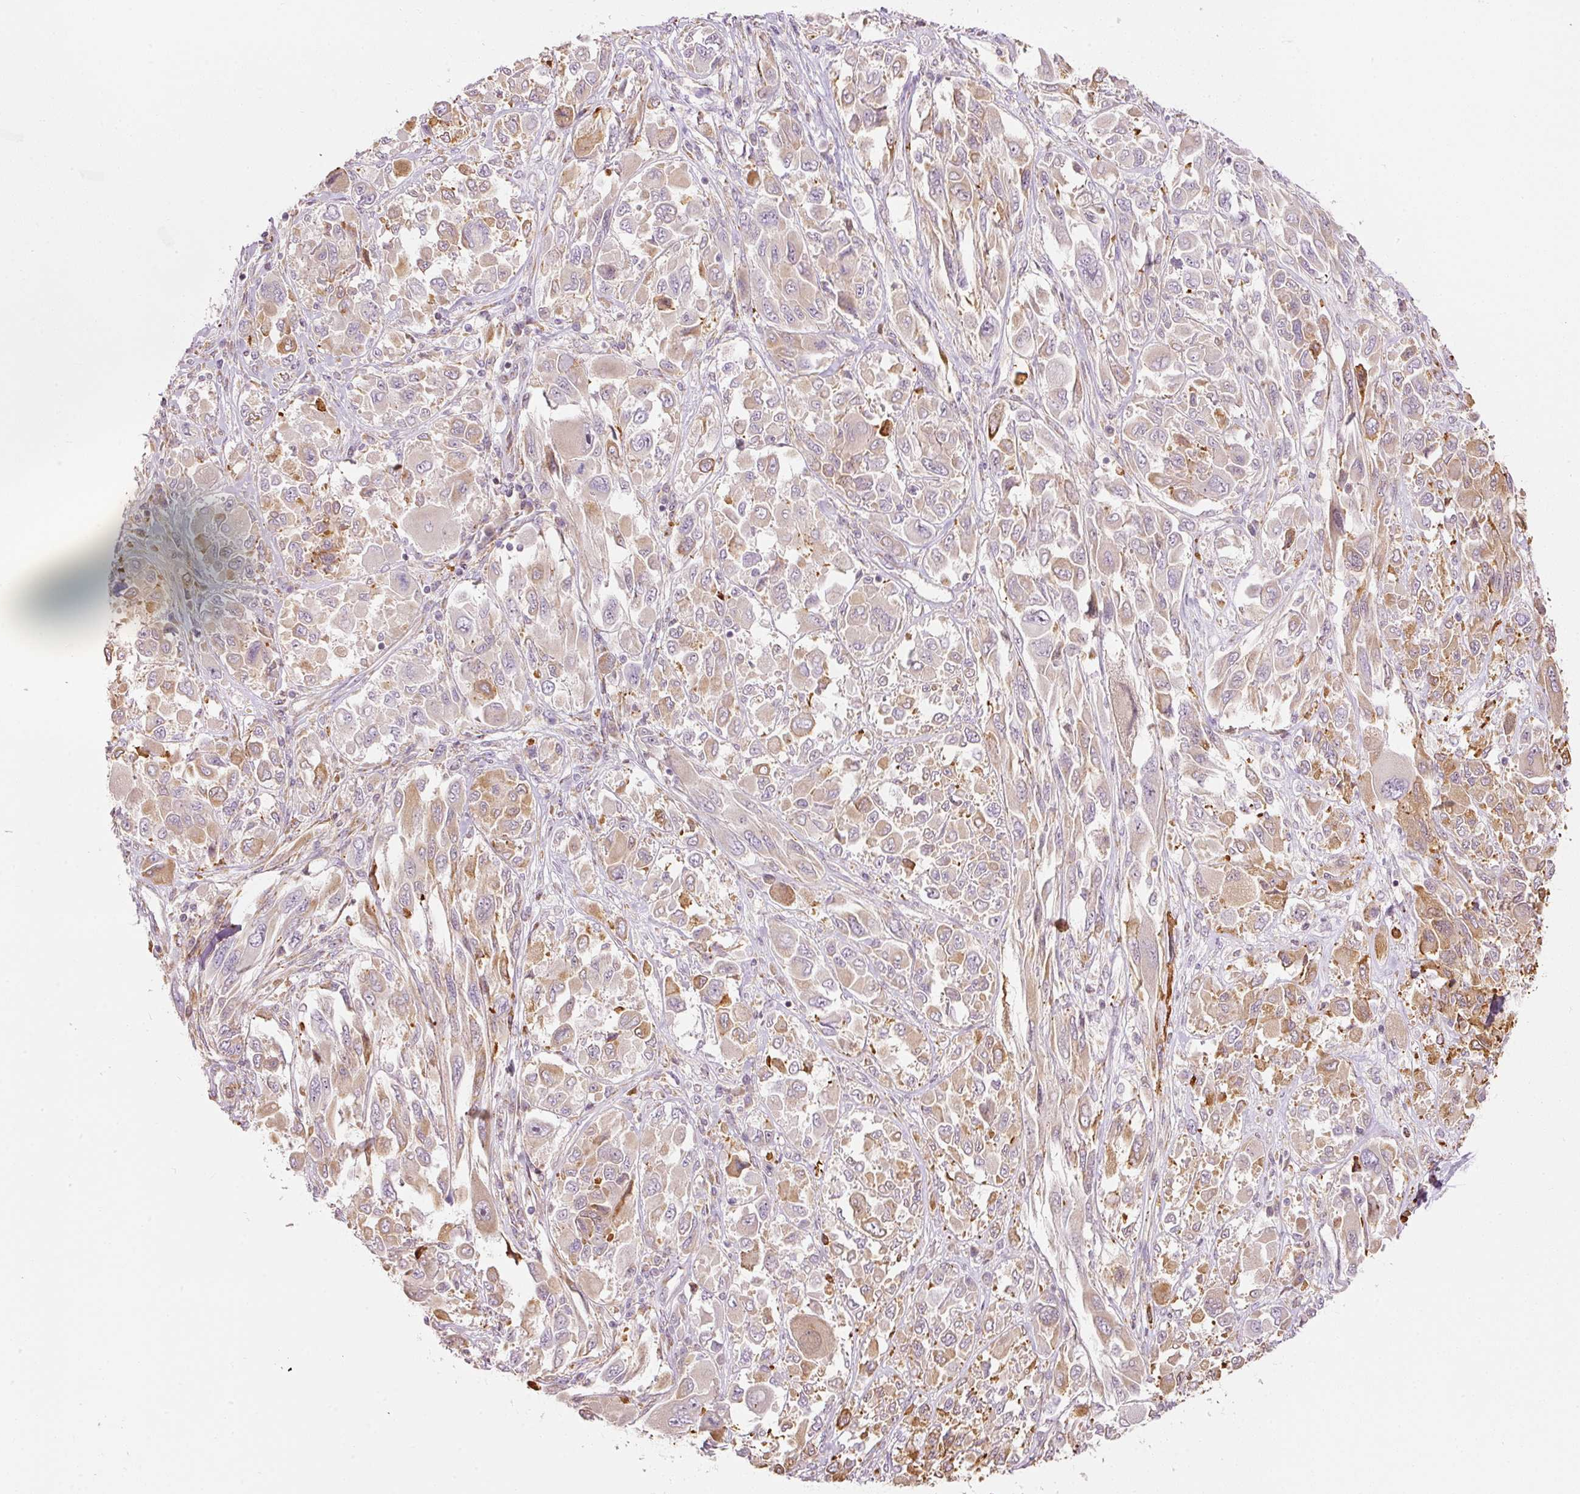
{"staining": {"intensity": "weak", "quantity": "25%-75%", "location": "cytoplasmic/membranous"}, "tissue": "melanoma", "cell_type": "Tumor cells", "image_type": "cancer", "snomed": [{"axis": "morphology", "description": "Malignant melanoma, NOS"}, {"axis": "topography", "description": "Skin"}], "caption": "A micrograph of malignant melanoma stained for a protein displays weak cytoplasmic/membranous brown staining in tumor cells. The staining is performed using DAB (3,3'-diaminobenzidine) brown chromogen to label protein expression. The nuclei are counter-stained blue using hematoxylin.", "gene": "SNAPC5", "patient": {"sex": "female", "age": 91}}